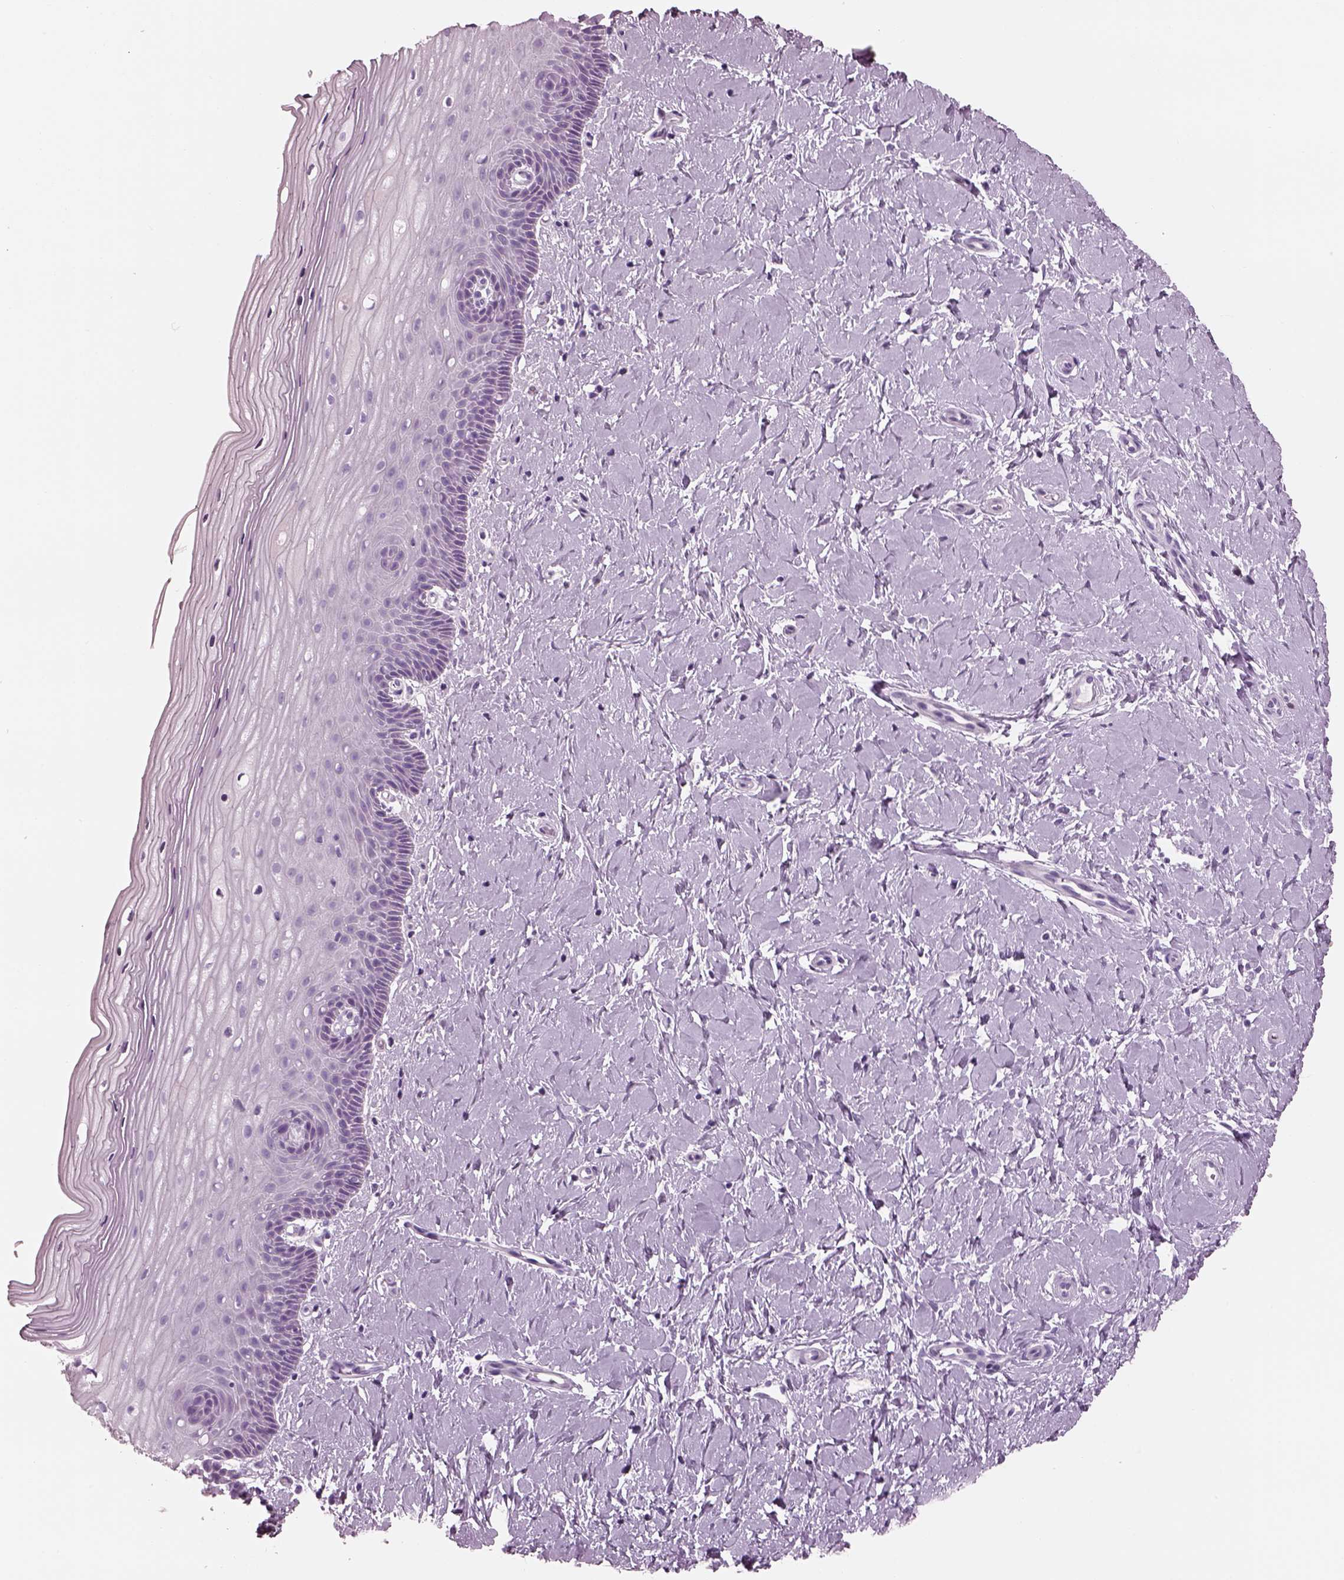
{"staining": {"intensity": "negative", "quantity": "none", "location": "none"}, "tissue": "cervix", "cell_type": "Glandular cells", "image_type": "normal", "snomed": [{"axis": "morphology", "description": "Normal tissue, NOS"}, {"axis": "topography", "description": "Cervix"}], "caption": "Immunohistochemistry (IHC) of benign cervix exhibits no positivity in glandular cells. Brightfield microscopy of IHC stained with DAB (3,3'-diaminobenzidine) (brown) and hematoxylin (blue), captured at high magnification.", "gene": "HYDIN", "patient": {"sex": "female", "age": 37}}